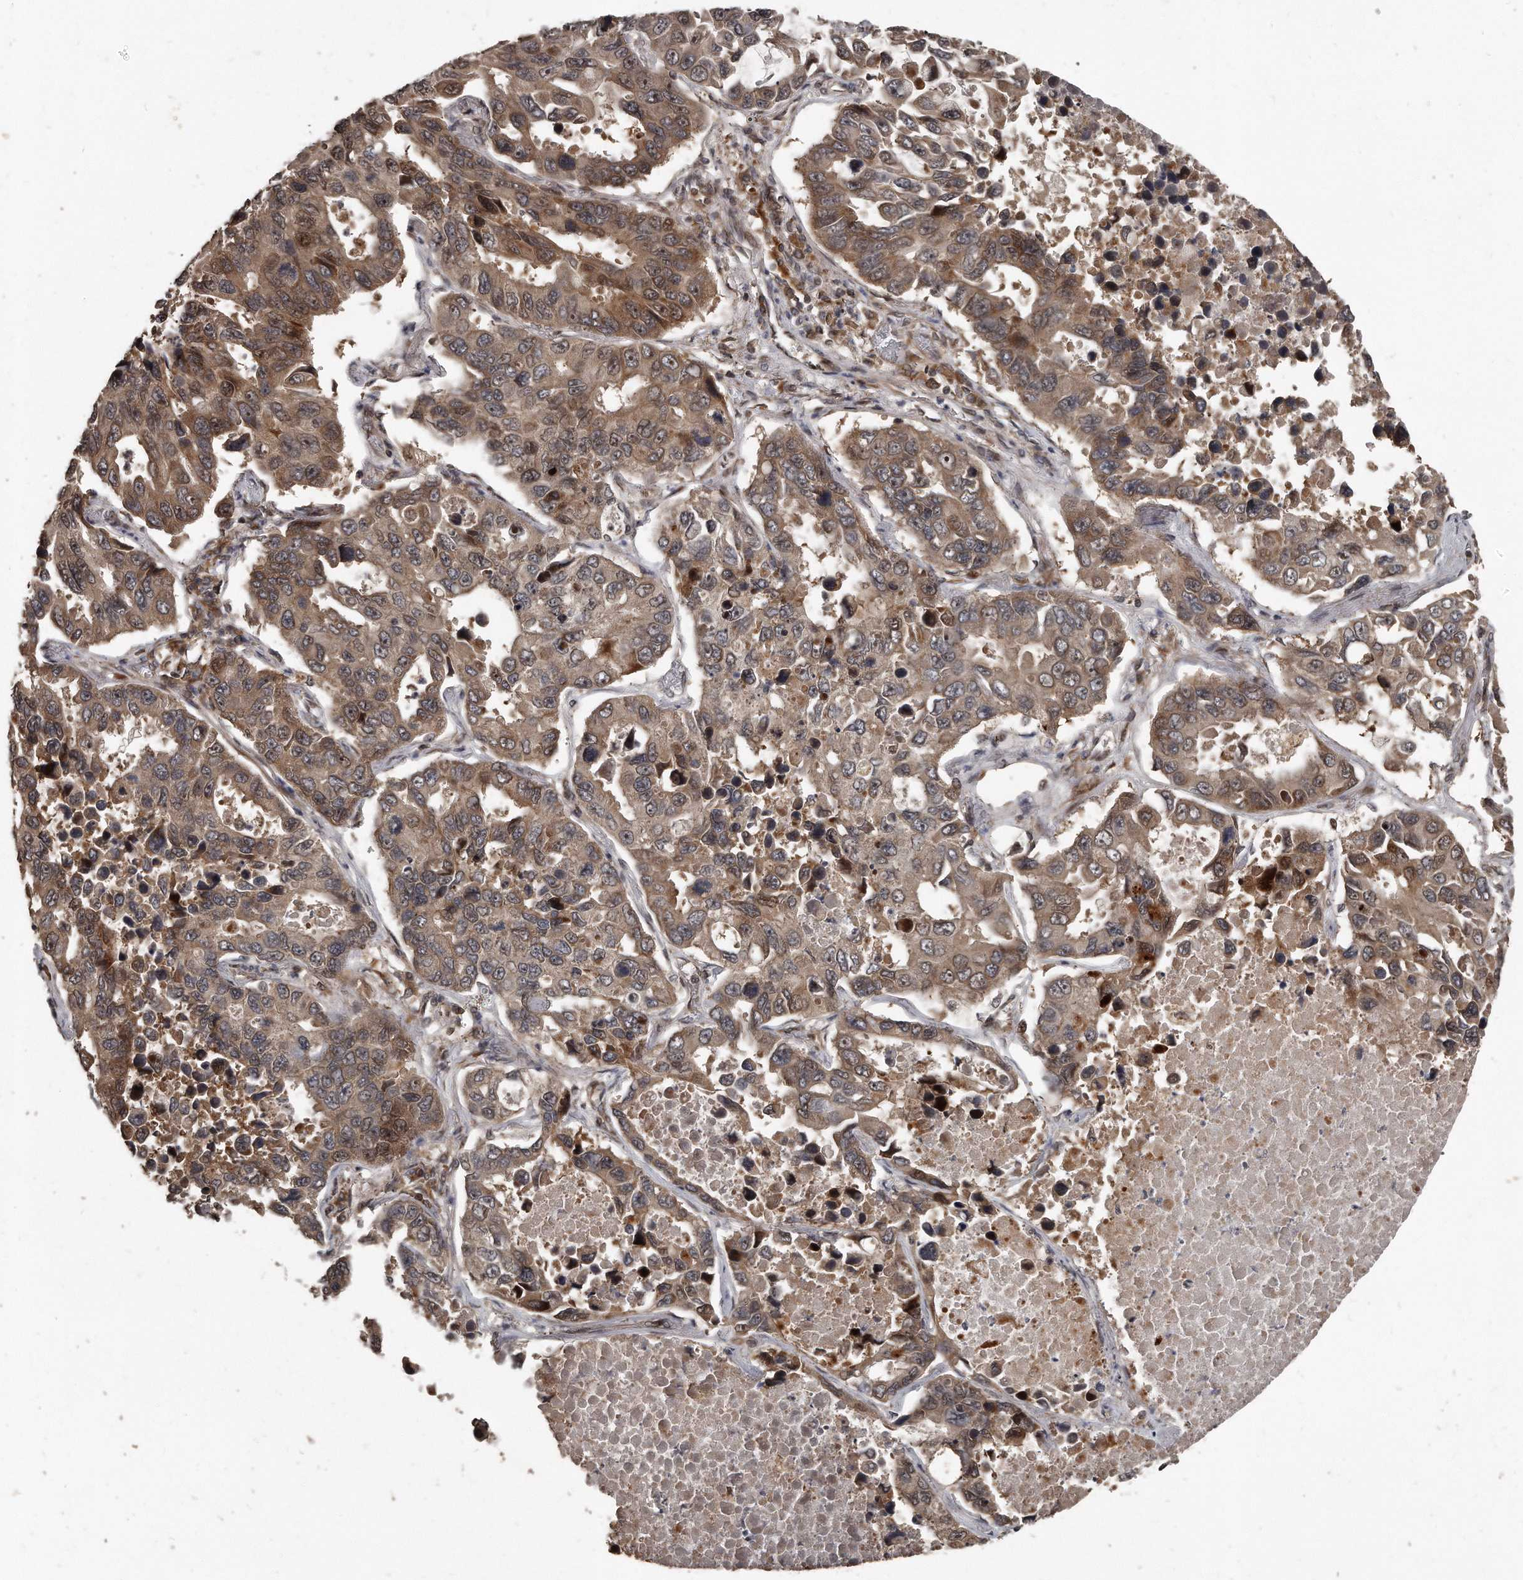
{"staining": {"intensity": "moderate", "quantity": ">75%", "location": "cytoplasmic/membranous,nuclear"}, "tissue": "lung cancer", "cell_type": "Tumor cells", "image_type": "cancer", "snomed": [{"axis": "morphology", "description": "Adenocarcinoma, NOS"}, {"axis": "topography", "description": "Lung"}], "caption": "Lung cancer (adenocarcinoma) stained for a protein (brown) shows moderate cytoplasmic/membranous and nuclear positive staining in approximately >75% of tumor cells.", "gene": "GCH1", "patient": {"sex": "male", "age": 64}}